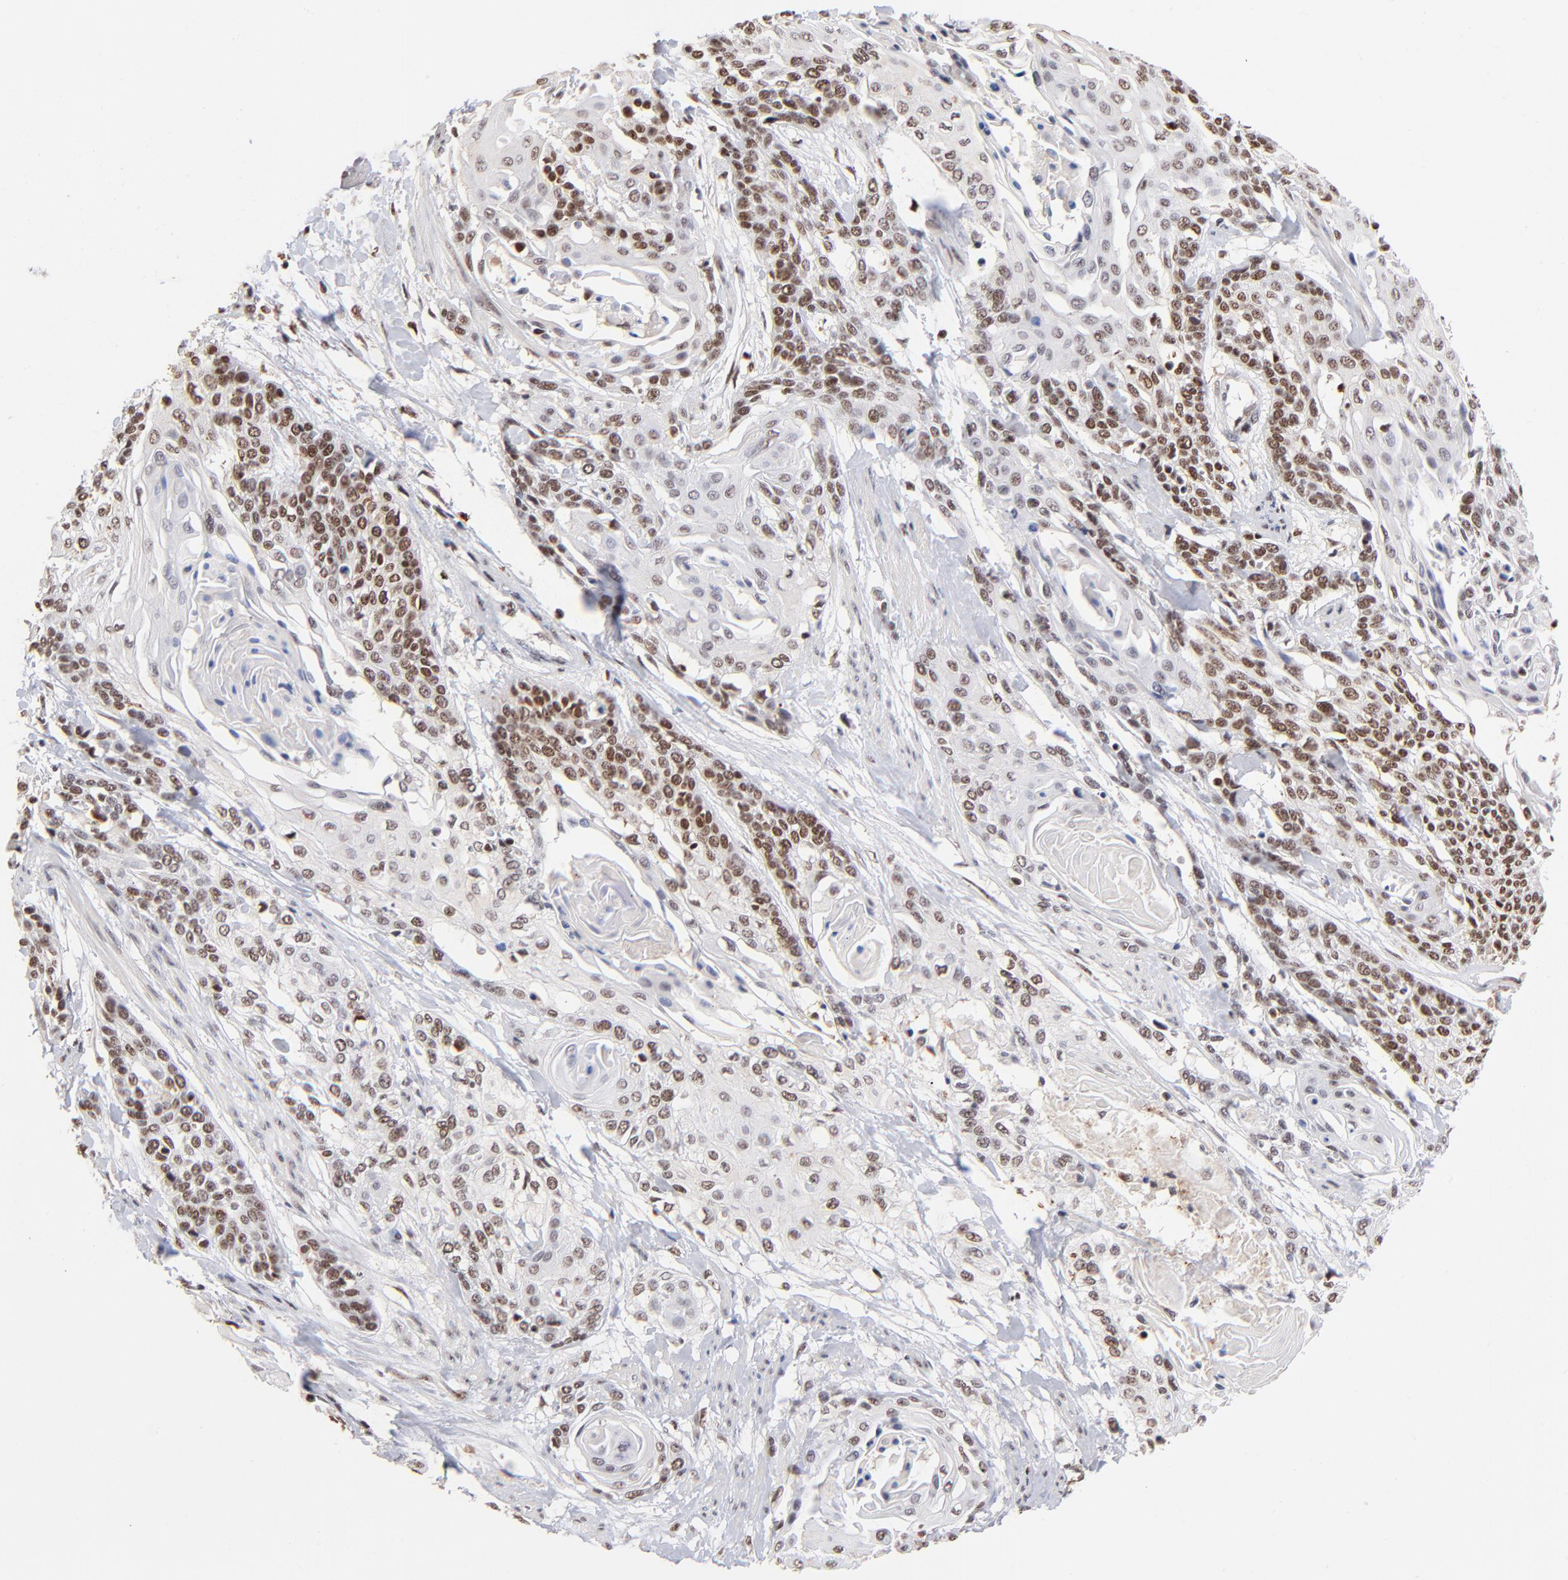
{"staining": {"intensity": "strong", "quantity": ">75%", "location": "nuclear"}, "tissue": "cervical cancer", "cell_type": "Tumor cells", "image_type": "cancer", "snomed": [{"axis": "morphology", "description": "Squamous cell carcinoma, NOS"}, {"axis": "topography", "description": "Cervix"}], "caption": "Human cervical cancer (squamous cell carcinoma) stained for a protein (brown) displays strong nuclear positive positivity in about >75% of tumor cells.", "gene": "ZNF146", "patient": {"sex": "female", "age": 57}}